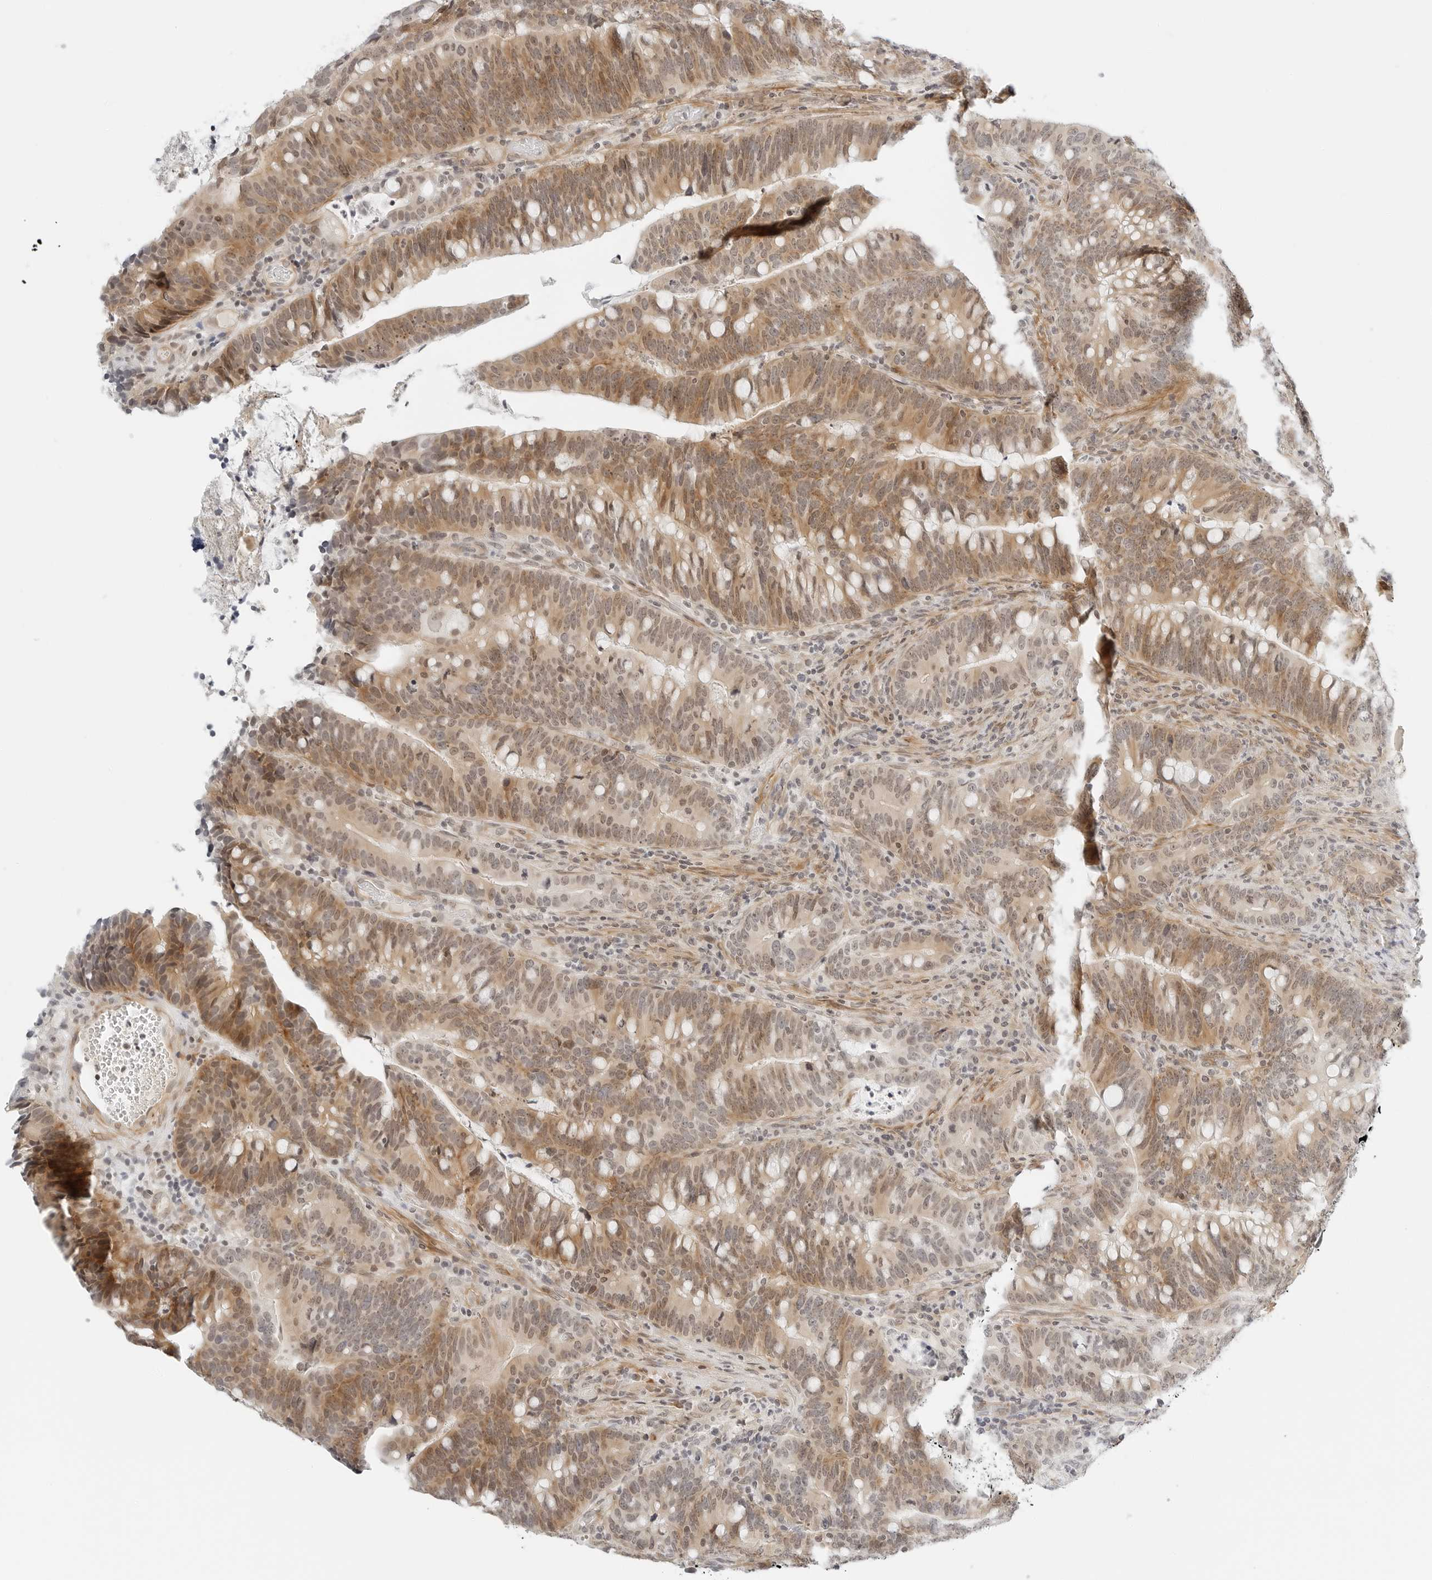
{"staining": {"intensity": "moderate", "quantity": ">75%", "location": "cytoplasmic/membranous,nuclear"}, "tissue": "colorectal cancer", "cell_type": "Tumor cells", "image_type": "cancer", "snomed": [{"axis": "morphology", "description": "Adenocarcinoma, NOS"}, {"axis": "topography", "description": "Colon"}], "caption": "Tumor cells display medium levels of moderate cytoplasmic/membranous and nuclear expression in approximately >75% of cells in colorectal cancer (adenocarcinoma). The staining was performed using DAB to visualize the protein expression in brown, while the nuclei were stained in blue with hematoxylin (Magnification: 20x).", "gene": "NEO1", "patient": {"sex": "female", "age": 66}}